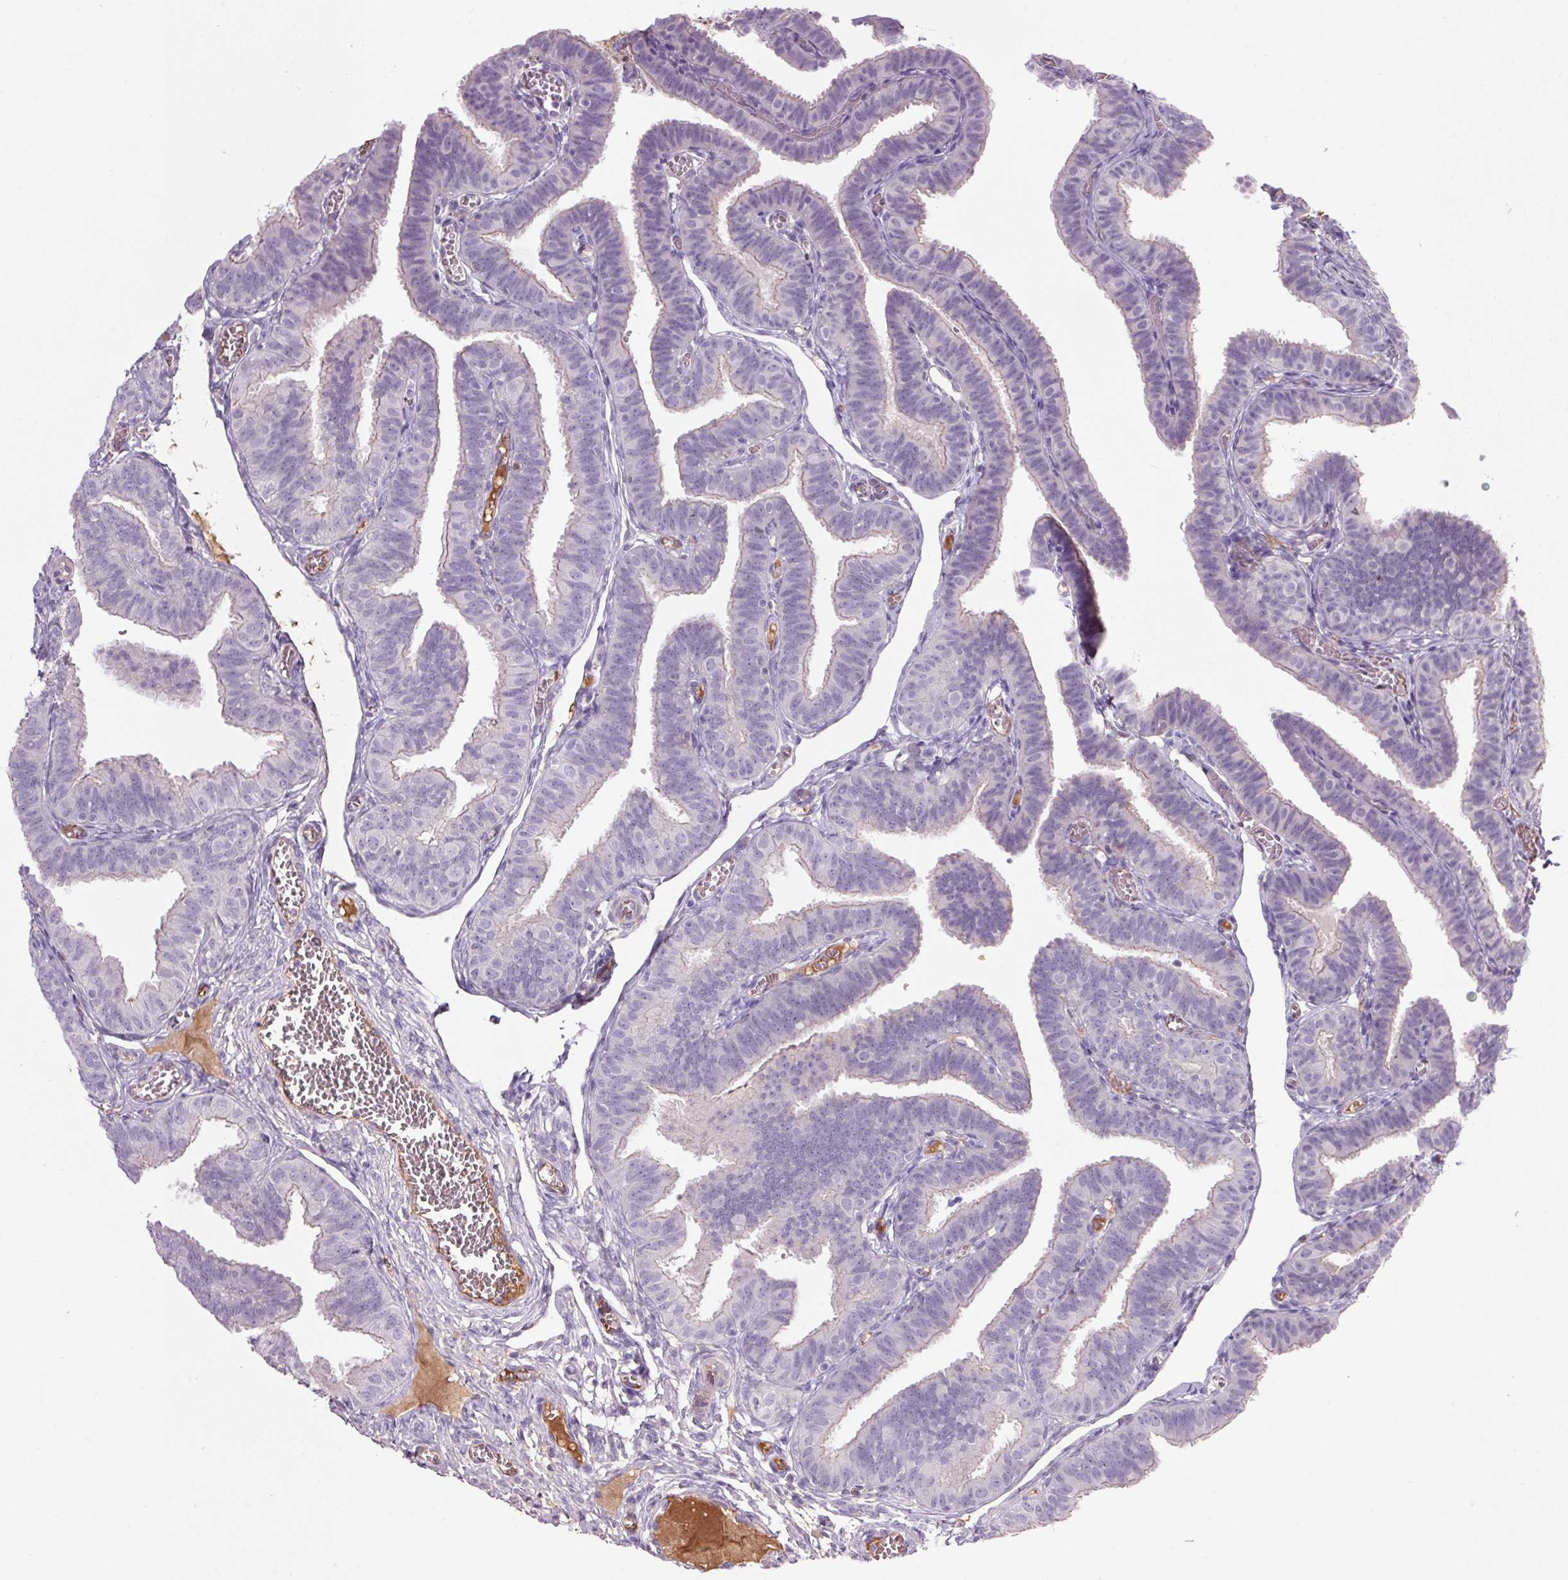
{"staining": {"intensity": "weak", "quantity": "<25%", "location": "cytoplasmic/membranous"}, "tissue": "fallopian tube", "cell_type": "Glandular cells", "image_type": "normal", "snomed": [{"axis": "morphology", "description": "Normal tissue, NOS"}, {"axis": "topography", "description": "Fallopian tube"}], "caption": "This is a histopathology image of immunohistochemistry (IHC) staining of benign fallopian tube, which shows no expression in glandular cells.", "gene": "APOC4", "patient": {"sex": "female", "age": 25}}